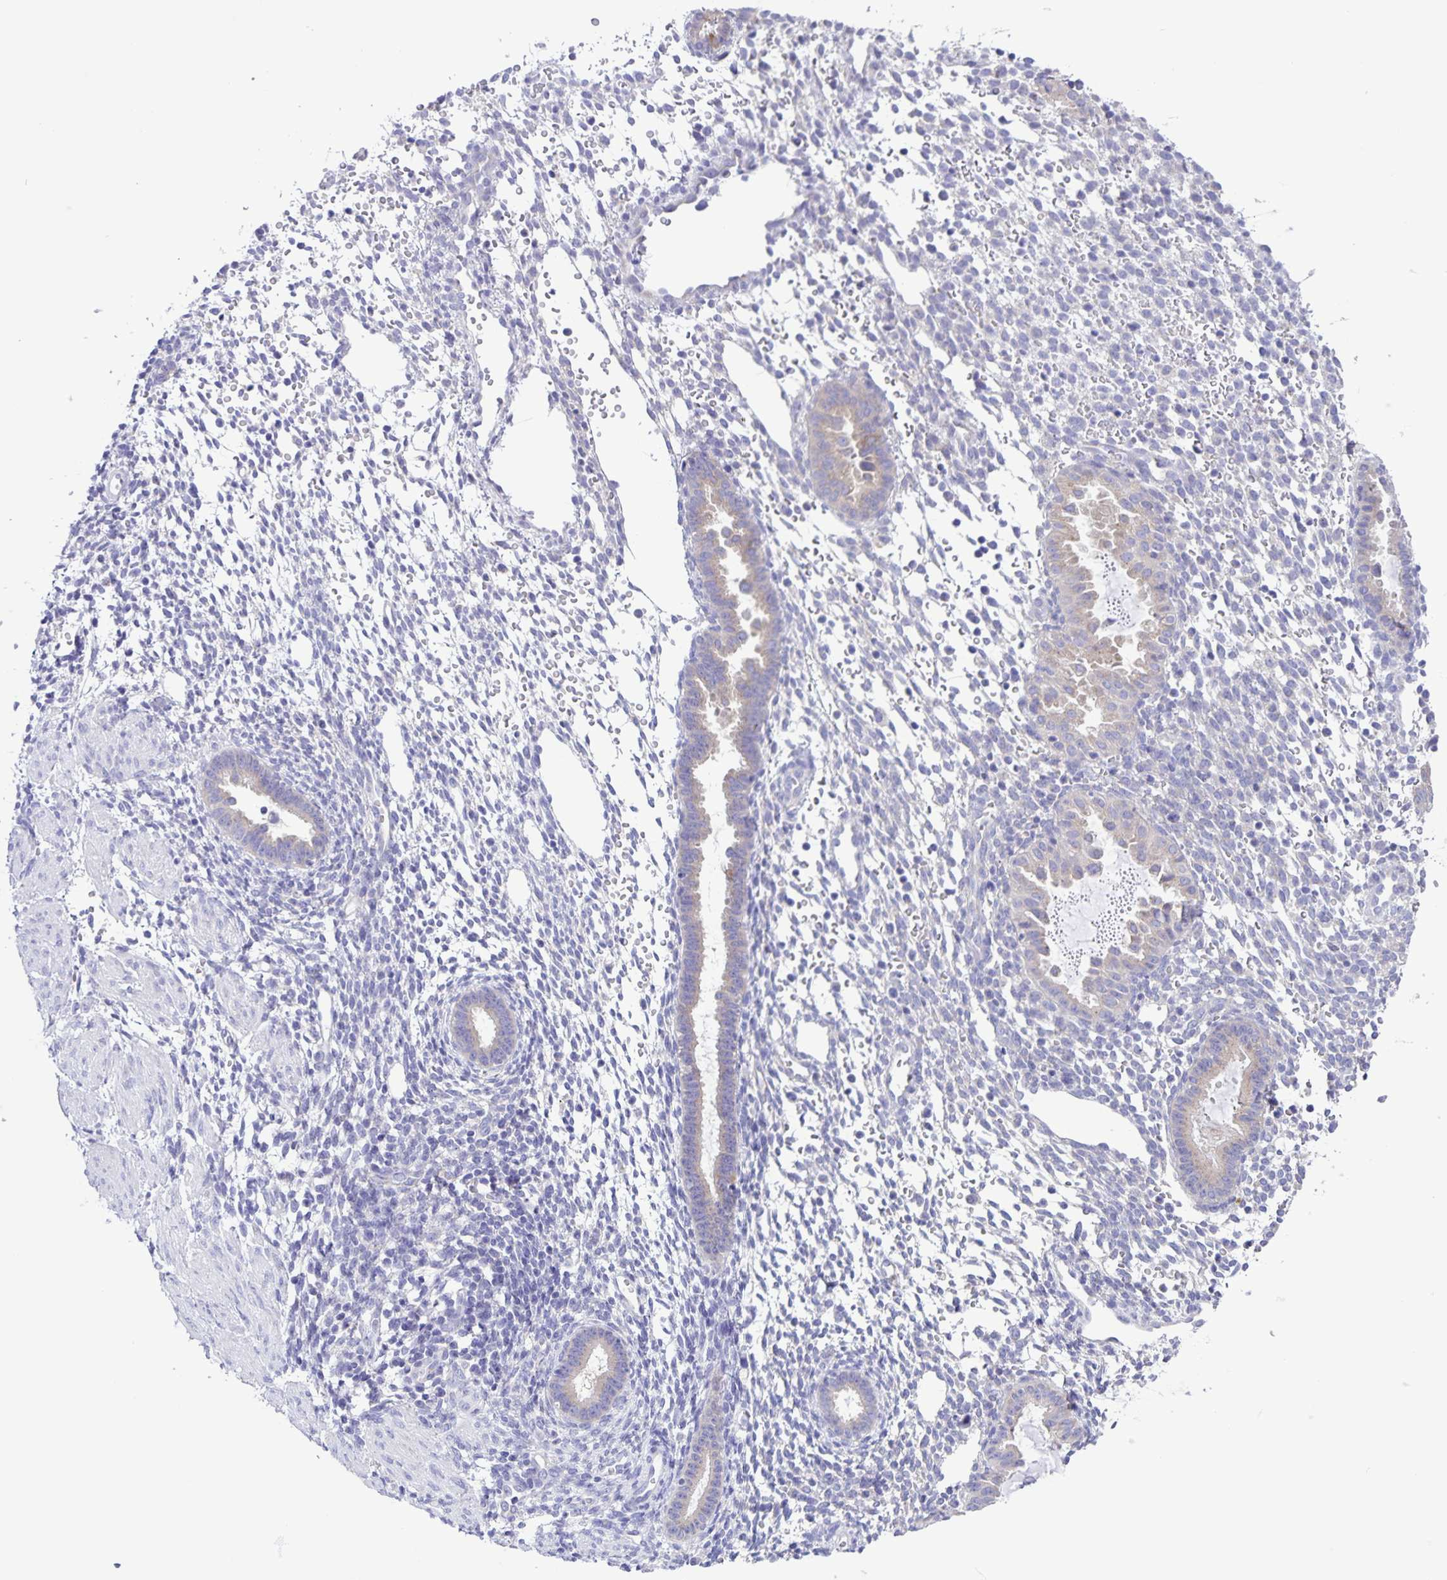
{"staining": {"intensity": "negative", "quantity": "none", "location": "none"}, "tissue": "endometrium", "cell_type": "Cells in endometrial stroma", "image_type": "normal", "snomed": [{"axis": "morphology", "description": "Normal tissue, NOS"}, {"axis": "topography", "description": "Endometrium"}], "caption": "Immunohistochemistry (IHC) micrograph of benign endometrium: human endometrium stained with DAB (3,3'-diaminobenzidine) reveals no significant protein staining in cells in endometrial stroma.", "gene": "CAPSL", "patient": {"sex": "female", "age": 36}}